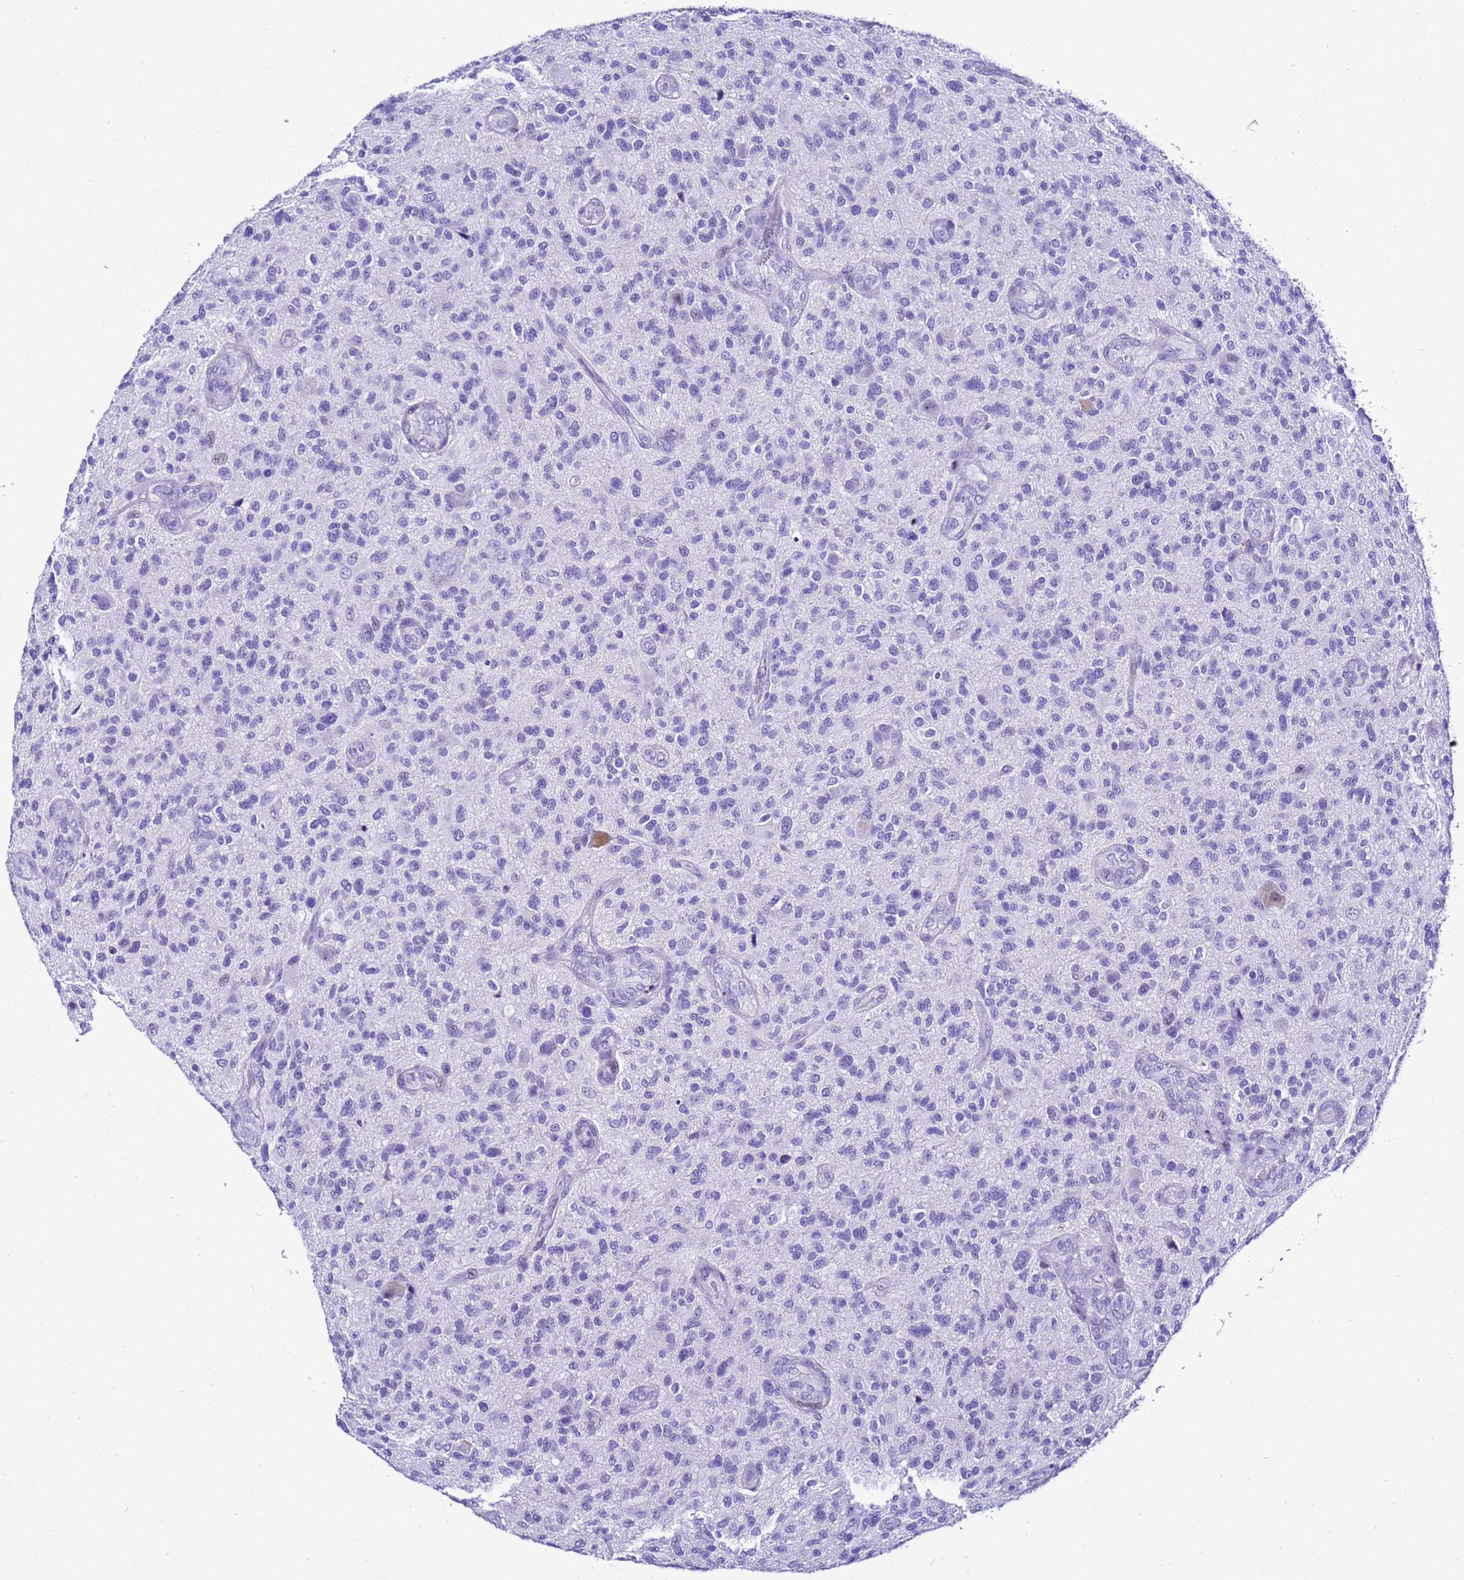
{"staining": {"intensity": "negative", "quantity": "none", "location": "none"}, "tissue": "glioma", "cell_type": "Tumor cells", "image_type": "cancer", "snomed": [{"axis": "morphology", "description": "Glioma, malignant, High grade"}, {"axis": "topography", "description": "Brain"}], "caption": "Immunohistochemistry of human malignant high-grade glioma reveals no expression in tumor cells.", "gene": "ZNF417", "patient": {"sex": "male", "age": 47}}